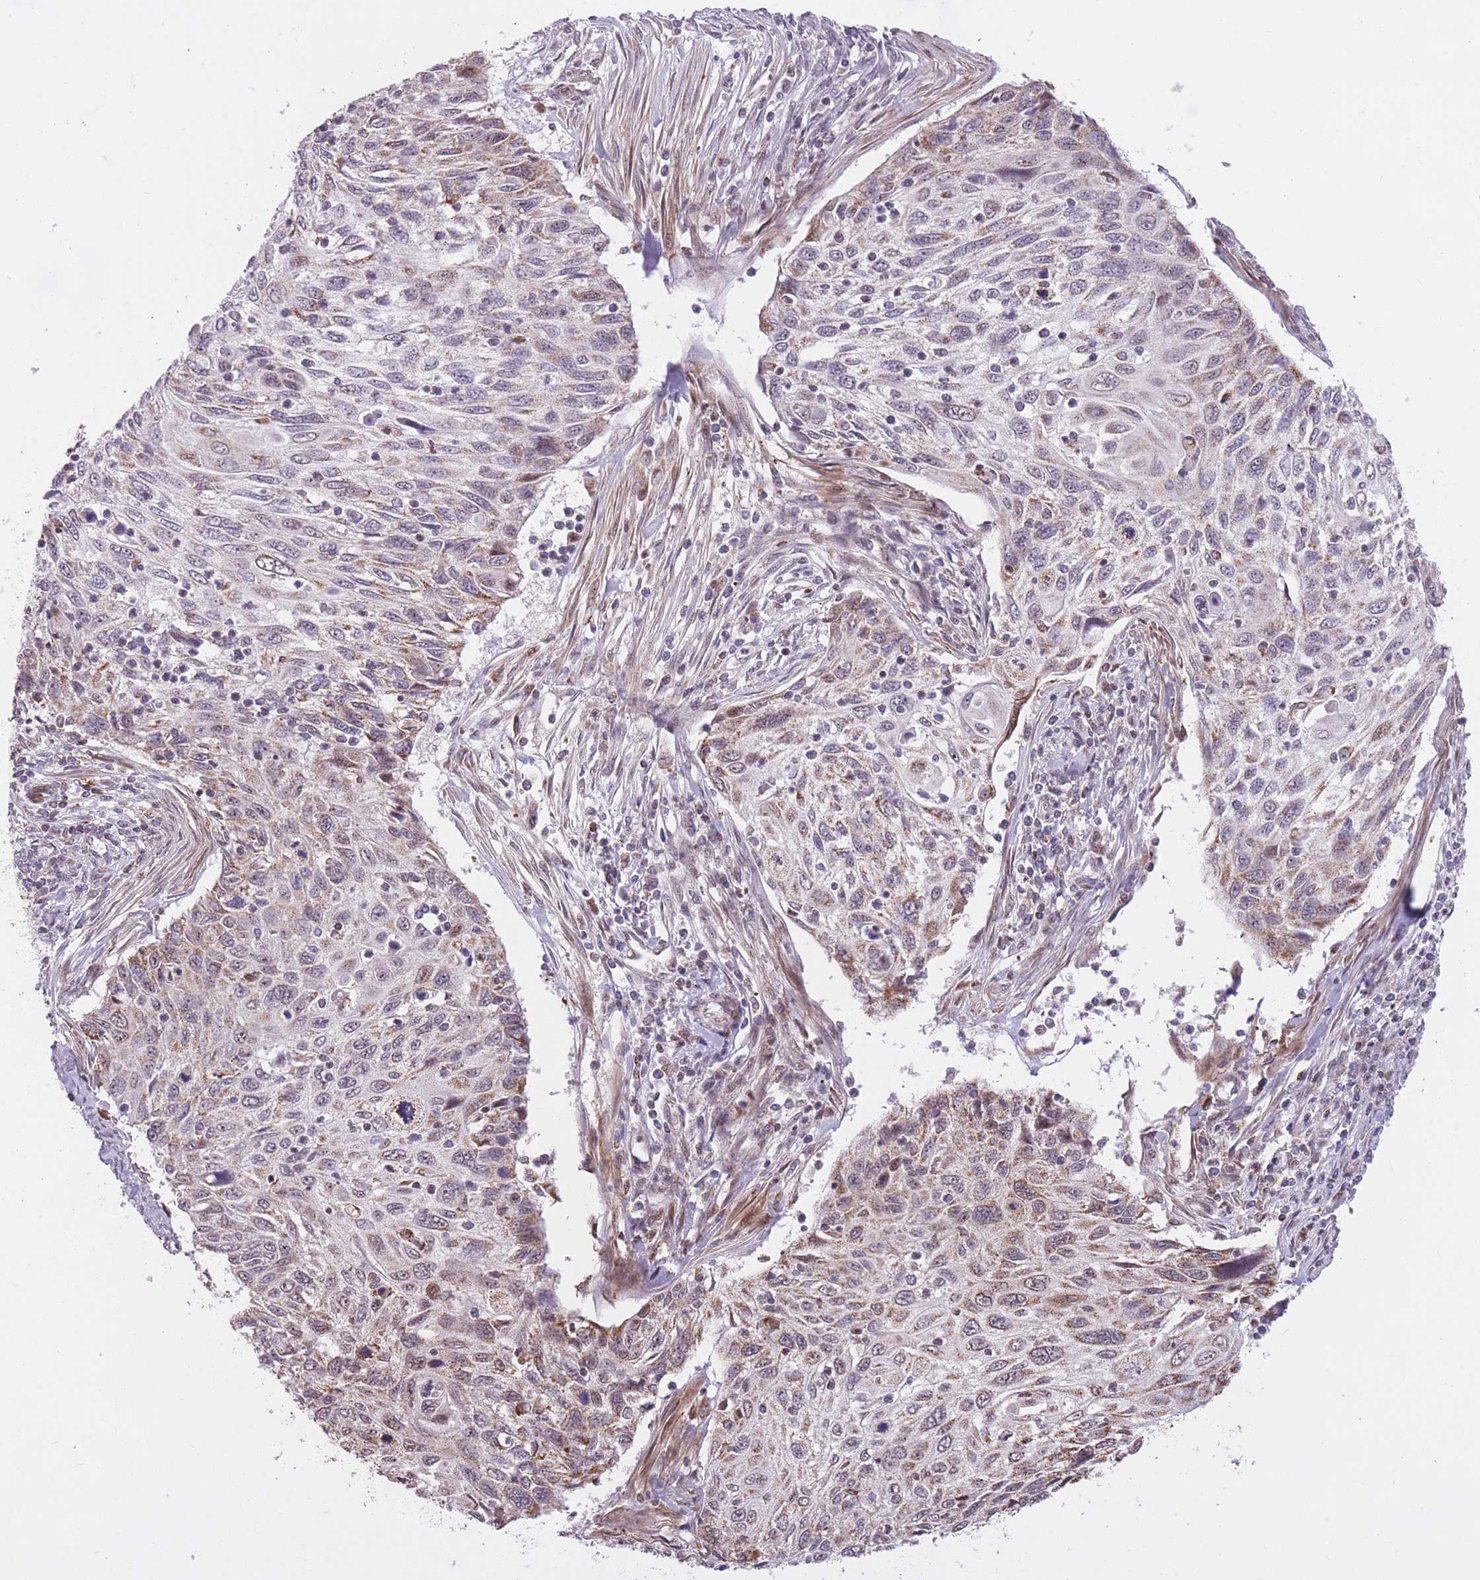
{"staining": {"intensity": "moderate", "quantity": "25%-75%", "location": "cytoplasmic/membranous"}, "tissue": "cervical cancer", "cell_type": "Tumor cells", "image_type": "cancer", "snomed": [{"axis": "morphology", "description": "Squamous cell carcinoma, NOS"}, {"axis": "topography", "description": "Cervix"}], "caption": "Squamous cell carcinoma (cervical) was stained to show a protein in brown. There is medium levels of moderate cytoplasmic/membranous expression in approximately 25%-75% of tumor cells. (DAB (3,3'-diaminobenzidine) IHC with brightfield microscopy, high magnification).", "gene": "DPYSL4", "patient": {"sex": "female", "age": 70}}